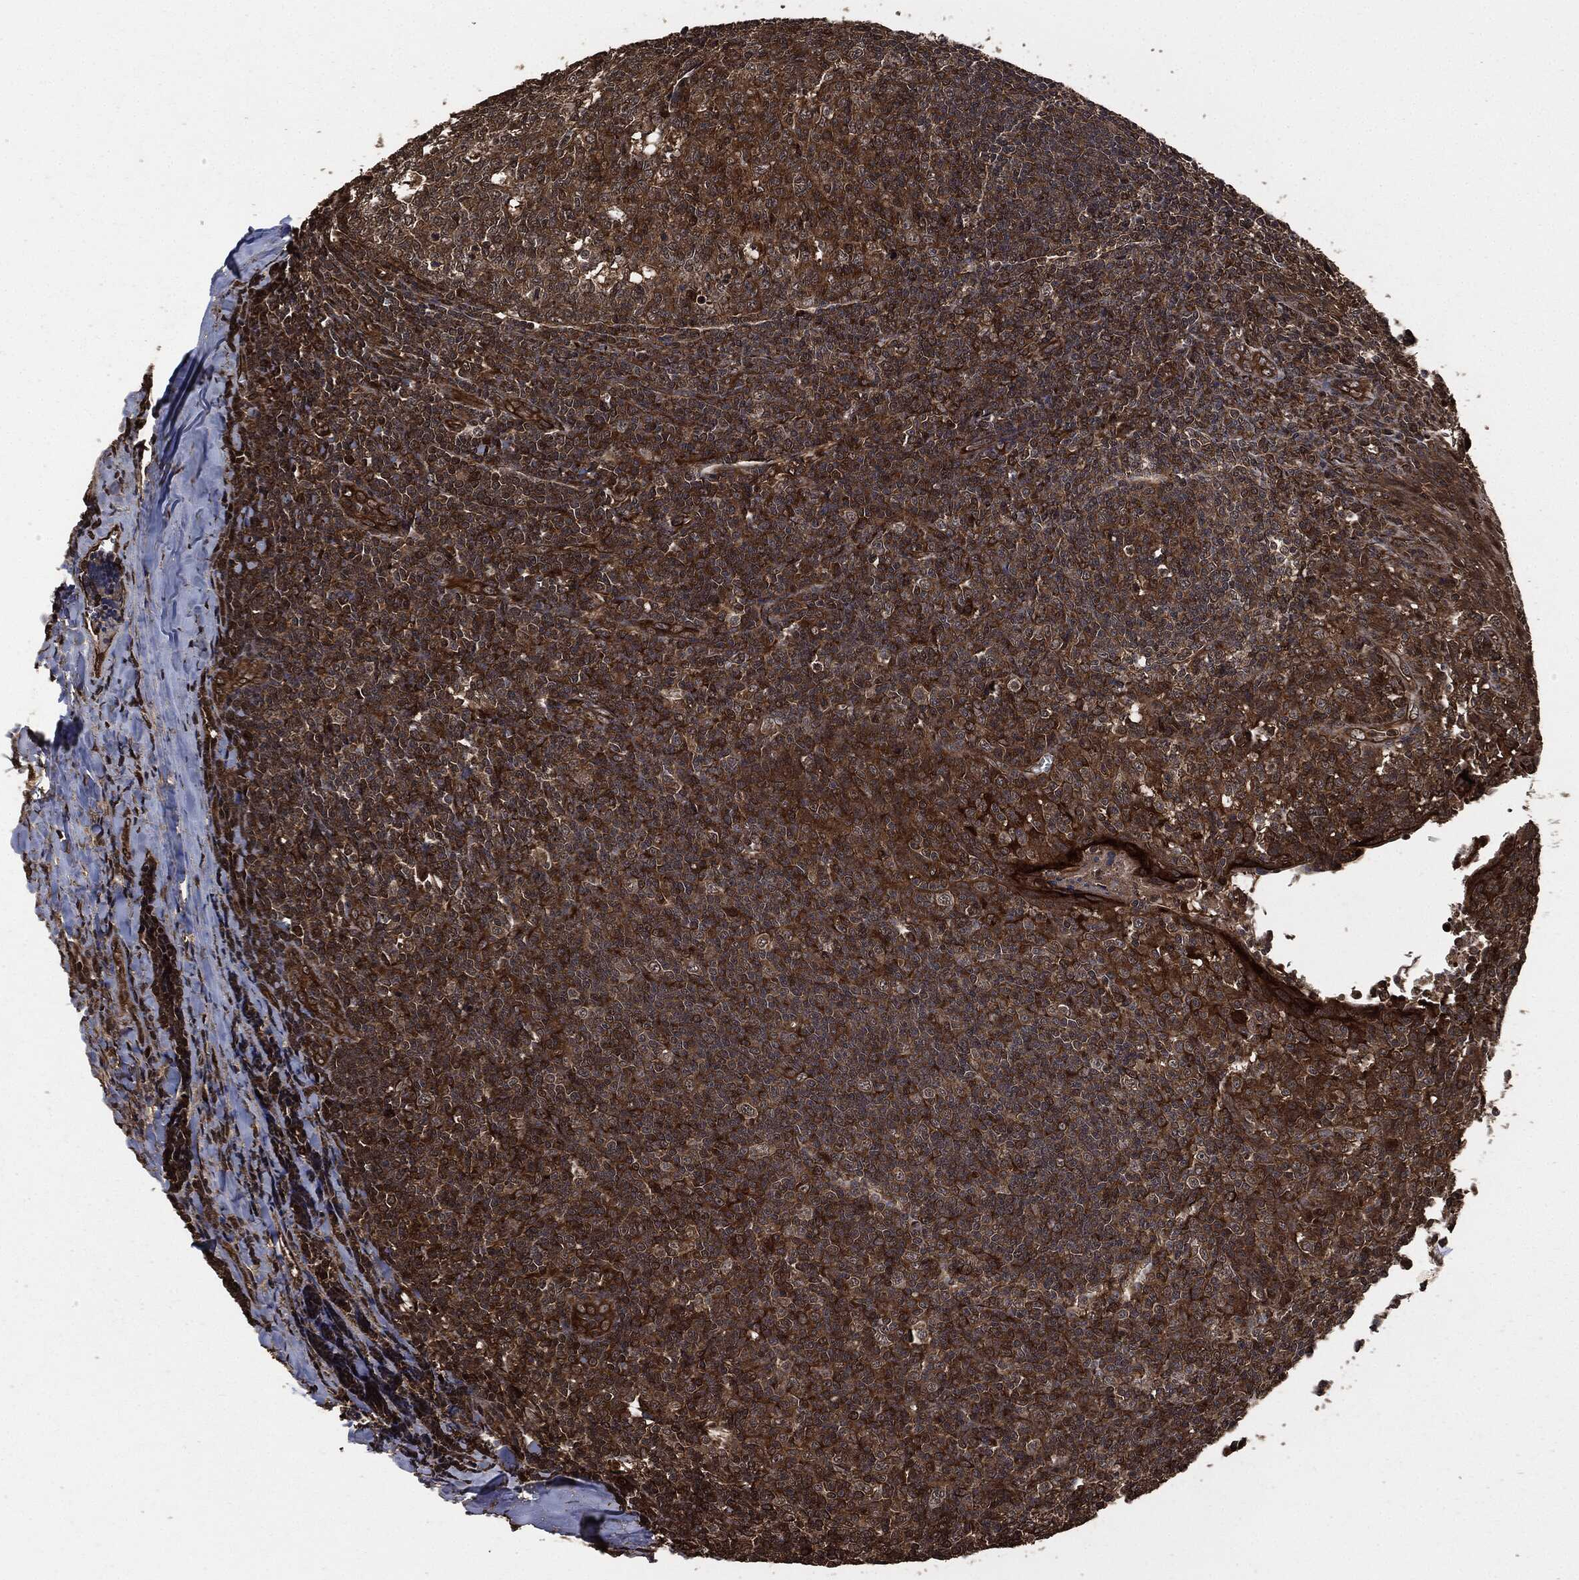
{"staining": {"intensity": "strong", "quantity": ">75%", "location": "cytoplasmic/membranous"}, "tissue": "tonsil", "cell_type": "Germinal center cells", "image_type": "normal", "snomed": [{"axis": "morphology", "description": "Normal tissue, NOS"}, {"axis": "topography", "description": "Tonsil"}], "caption": "Germinal center cells demonstrate high levels of strong cytoplasmic/membranous staining in approximately >75% of cells in unremarkable human tonsil.", "gene": "HRAS", "patient": {"sex": "male", "age": 20}}